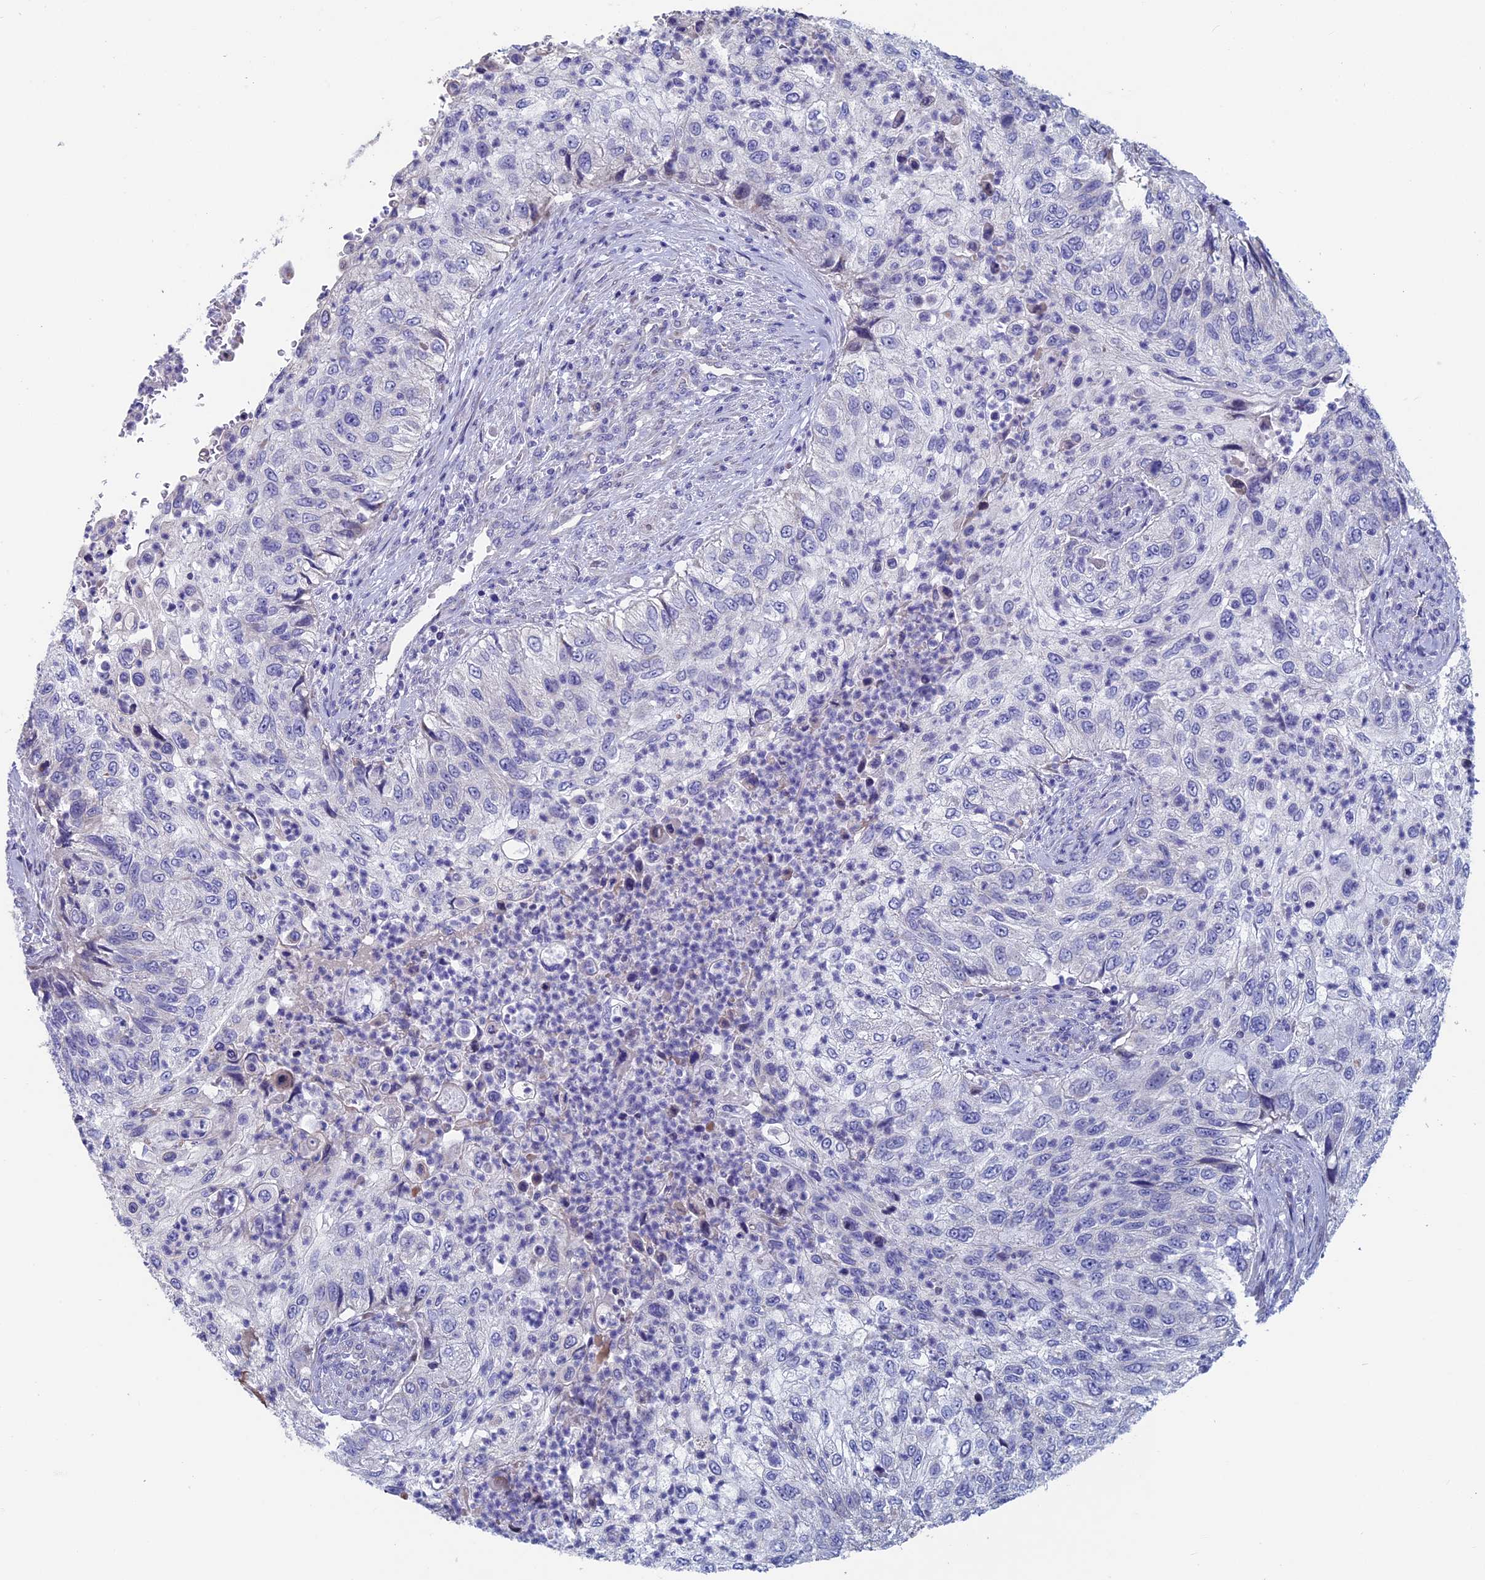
{"staining": {"intensity": "negative", "quantity": "none", "location": "none"}, "tissue": "urothelial cancer", "cell_type": "Tumor cells", "image_type": "cancer", "snomed": [{"axis": "morphology", "description": "Urothelial carcinoma, High grade"}, {"axis": "topography", "description": "Urinary bladder"}], "caption": "Tumor cells show no significant protein positivity in urothelial carcinoma (high-grade).", "gene": "NIBAN3", "patient": {"sex": "female", "age": 60}}